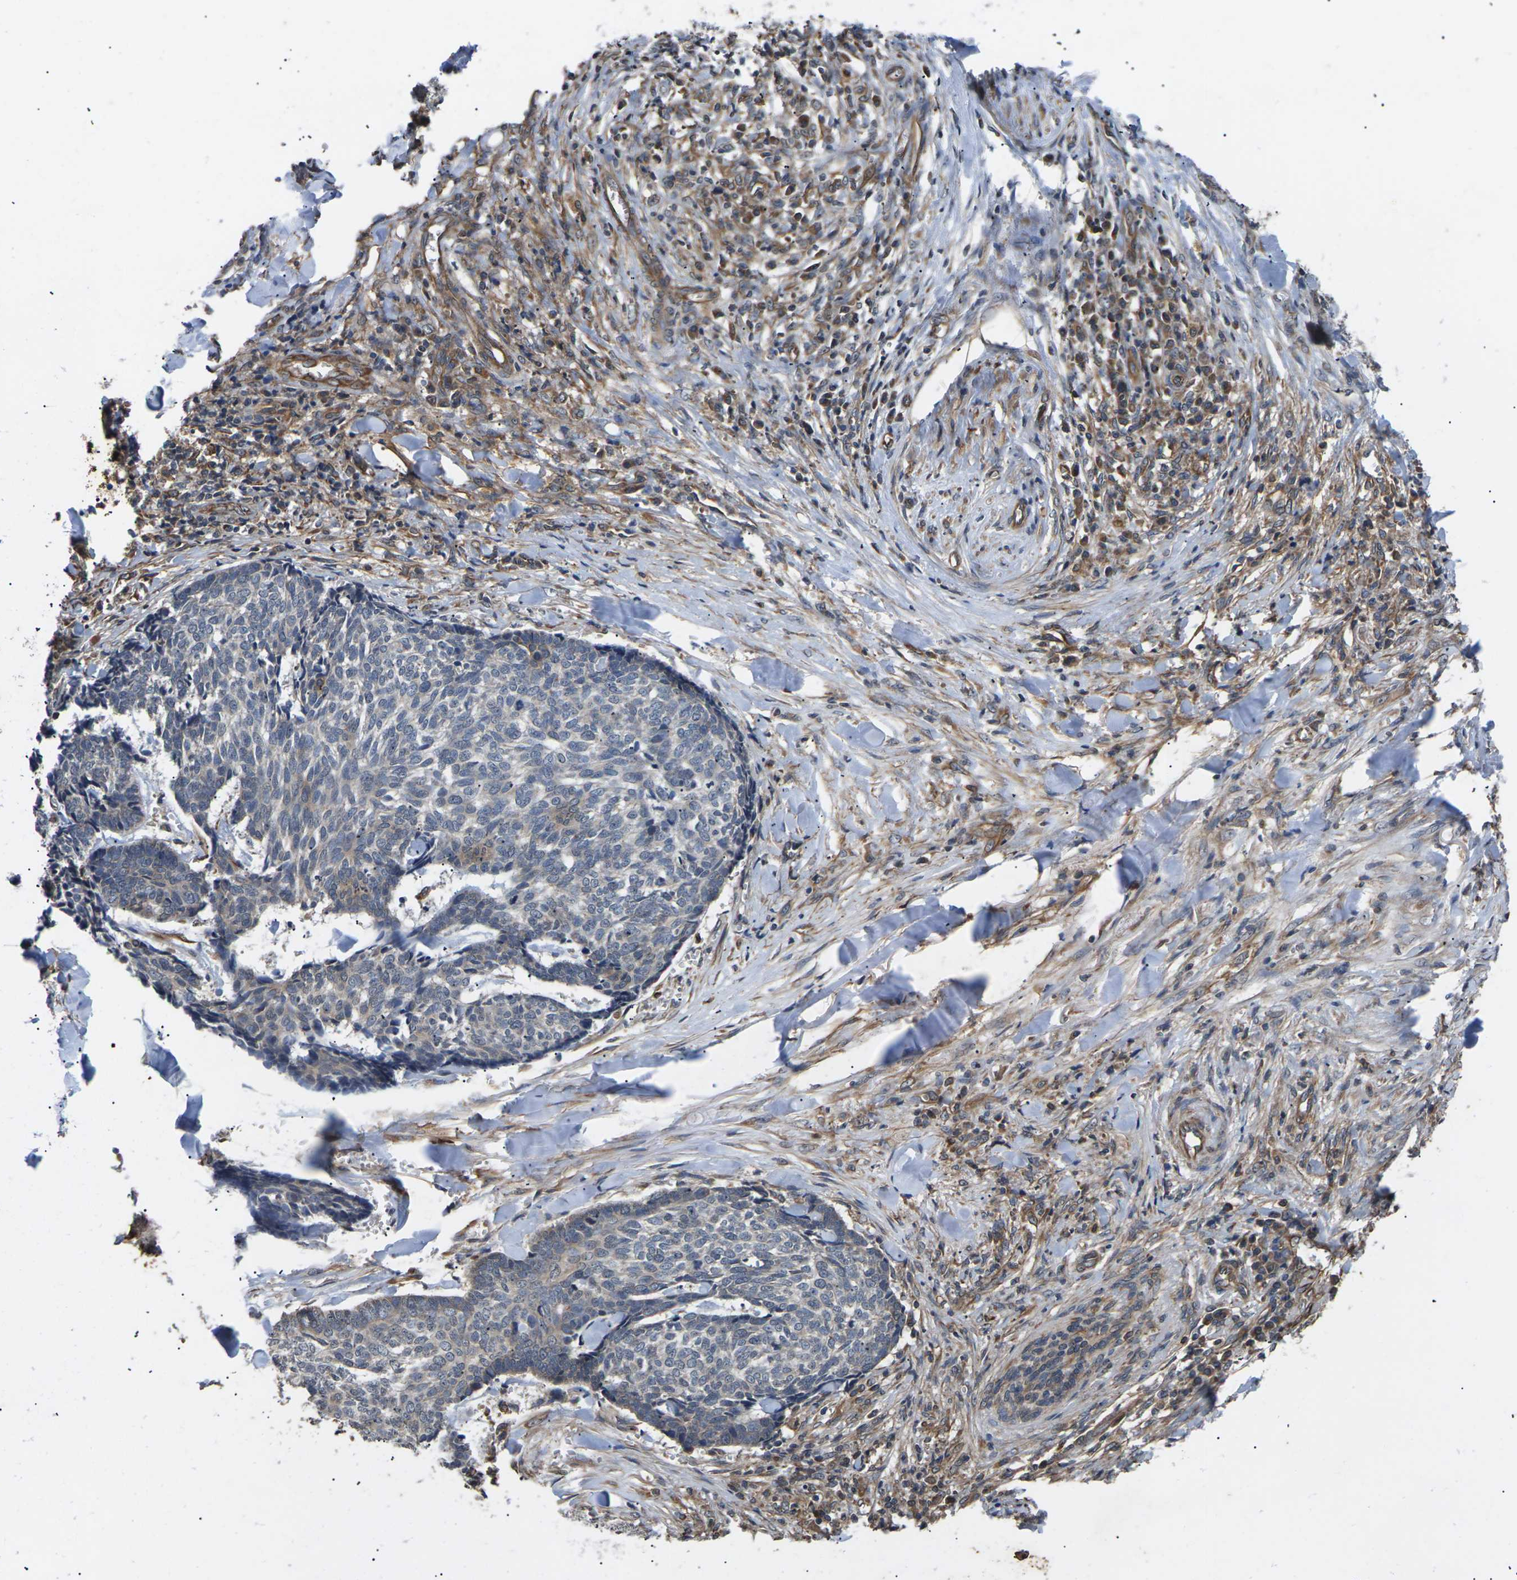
{"staining": {"intensity": "weak", "quantity": ">75%", "location": "cytoplasmic/membranous"}, "tissue": "skin cancer", "cell_type": "Tumor cells", "image_type": "cancer", "snomed": [{"axis": "morphology", "description": "Basal cell carcinoma"}, {"axis": "topography", "description": "Skin"}], "caption": "Immunohistochemical staining of human basal cell carcinoma (skin) demonstrates low levels of weak cytoplasmic/membranous staining in about >75% of tumor cells.", "gene": "DKK2", "patient": {"sex": "male", "age": 84}}